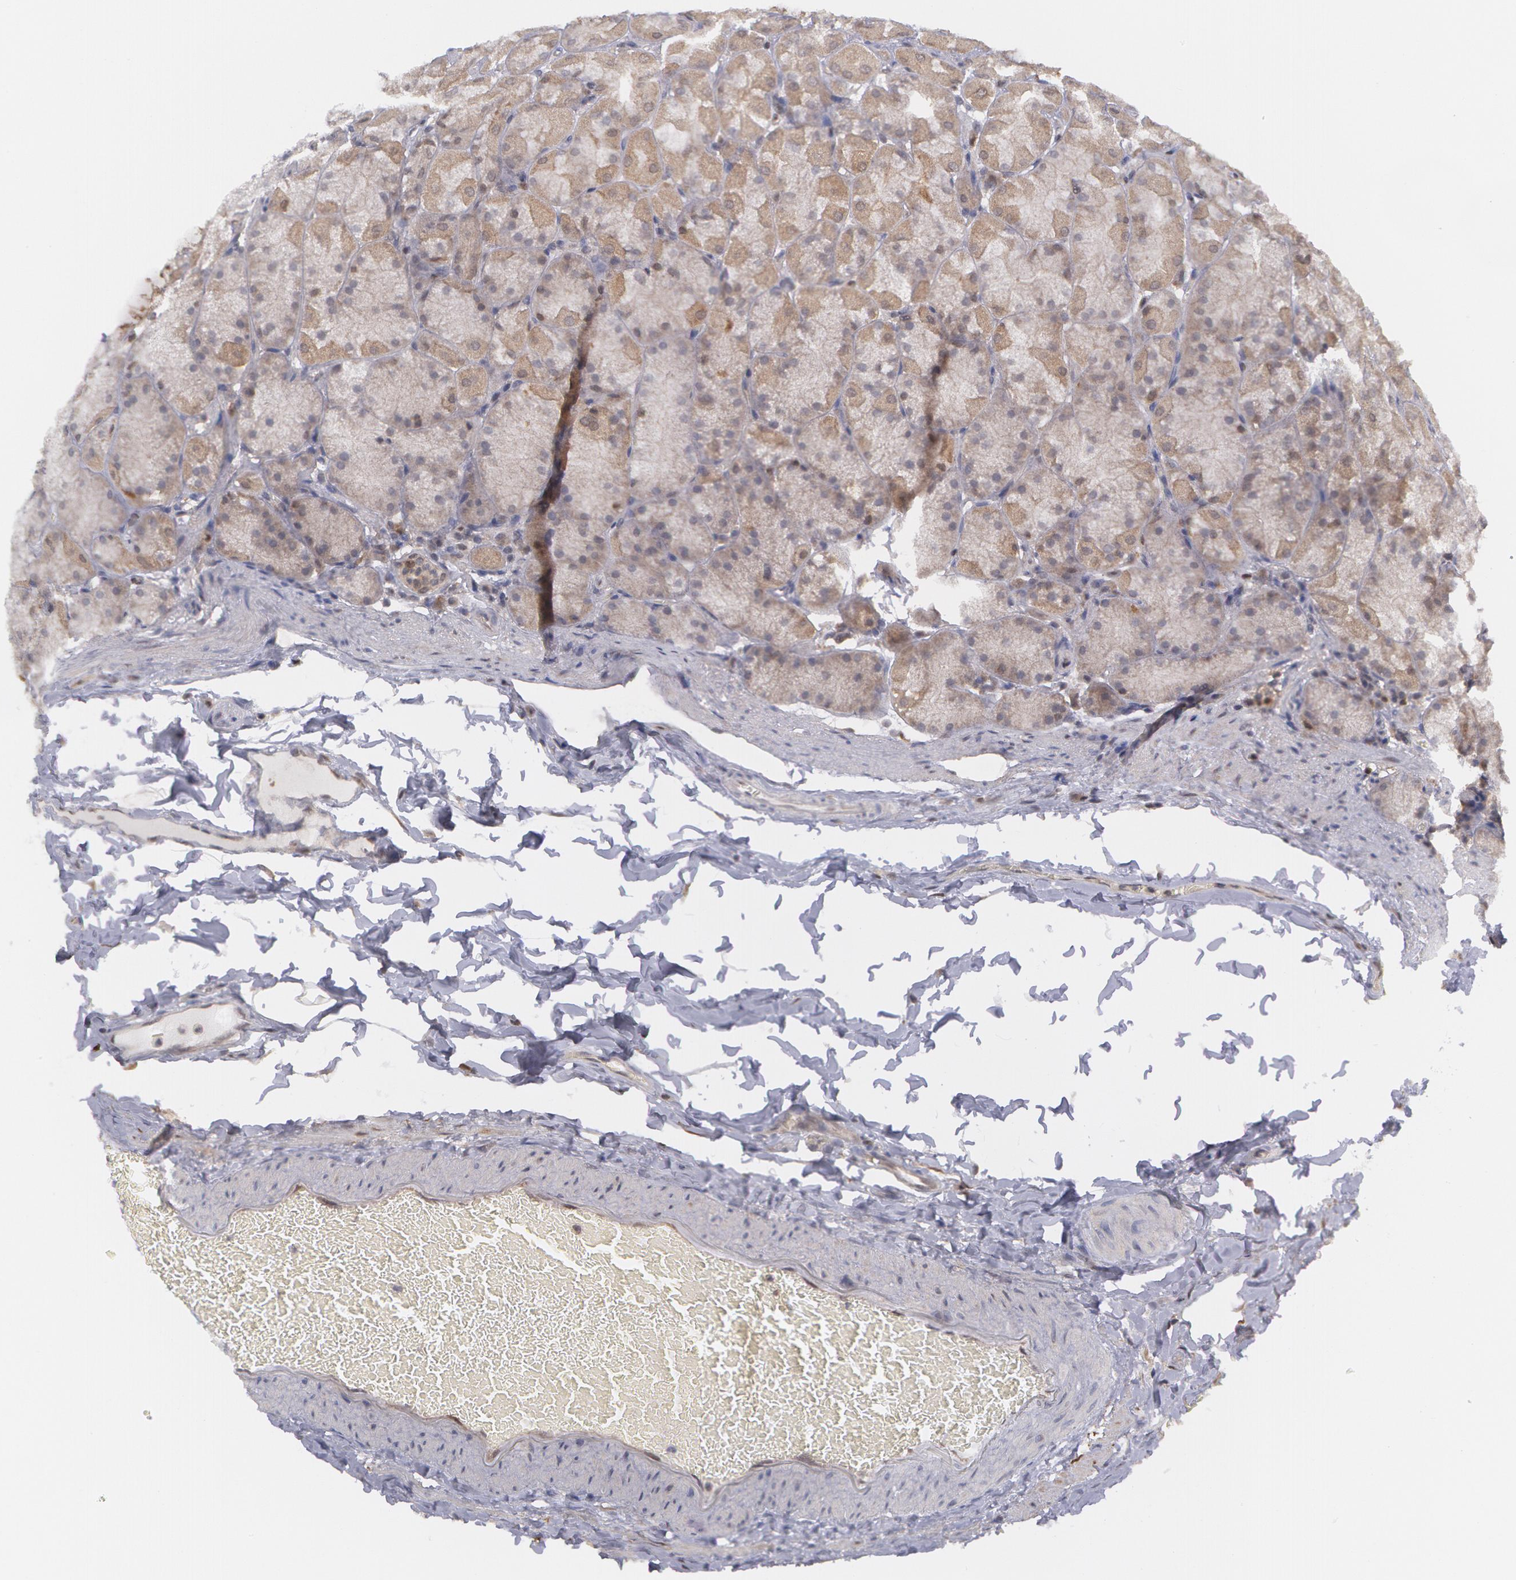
{"staining": {"intensity": "moderate", "quantity": "25%-75%", "location": "cytoplasmic/membranous"}, "tissue": "stomach", "cell_type": "Glandular cells", "image_type": "normal", "snomed": [{"axis": "morphology", "description": "Normal tissue, NOS"}, {"axis": "topography", "description": "Stomach, upper"}], "caption": "A high-resolution photomicrograph shows IHC staining of benign stomach, which displays moderate cytoplasmic/membranous staining in about 25%-75% of glandular cells.", "gene": "TXNRD1", "patient": {"sex": "female", "age": 56}}